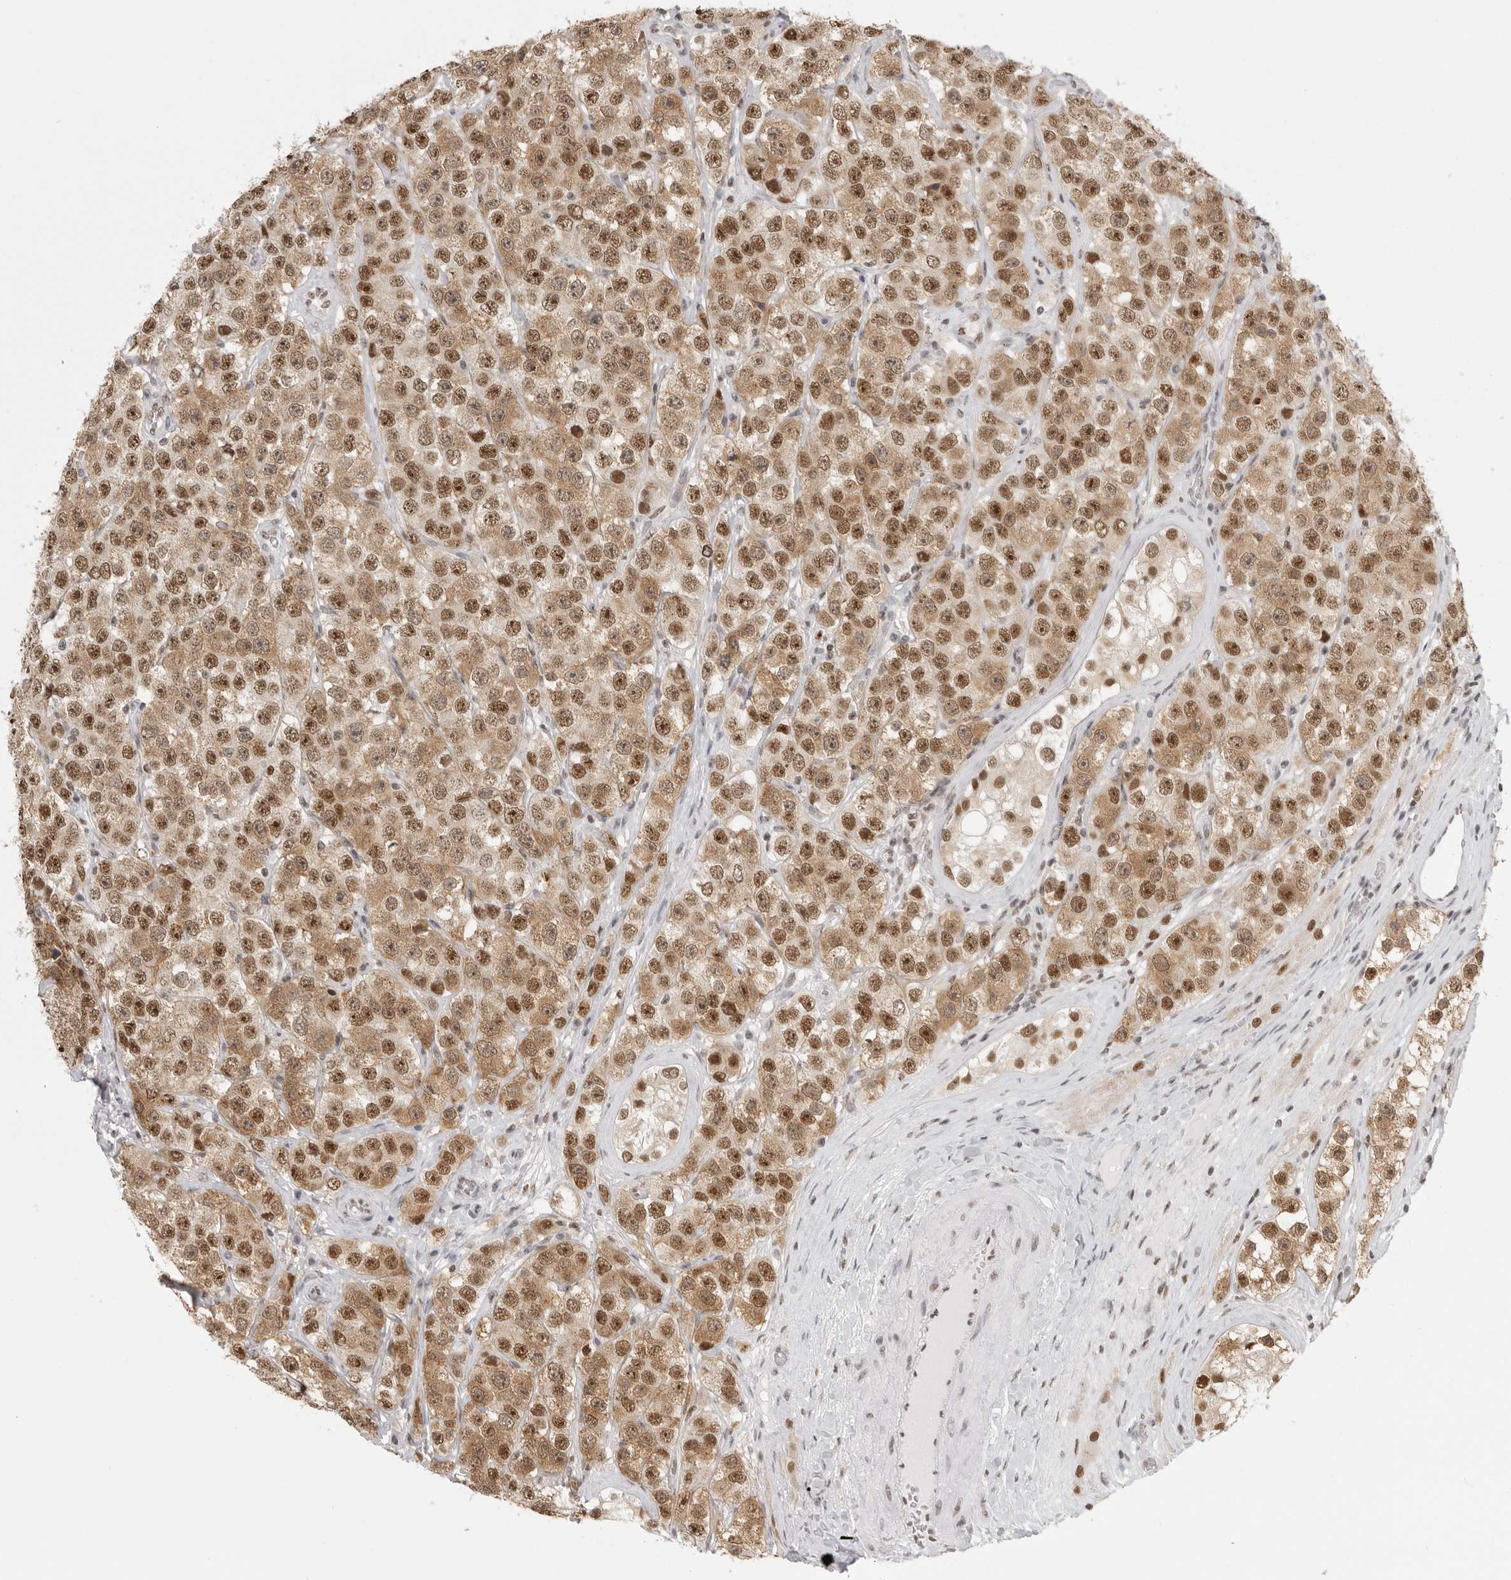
{"staining": {"intensity": "moderate", "quantity": ">75%", "location": "cytoplasmic/membranous,nuclear"}, "tissue": "testis cancer", "cell_type": "Tumor cells", "image_type": "cancer", "snomed": [{"axis": "morphology", "description": "Seminoma, NOS"}, {"axis": "topography", "description": "Testis"}], "caption": "Immunohistochemistry (IHC) micrograph of human testis seminoma stained for a protein (brown), which demonstrates medium levels of moderate cytoplasmic/membranous and nuclear expression in about >75% of tumor cells.", "gene": "RPA2", "patient": {"sex": "male", "age": 28}}